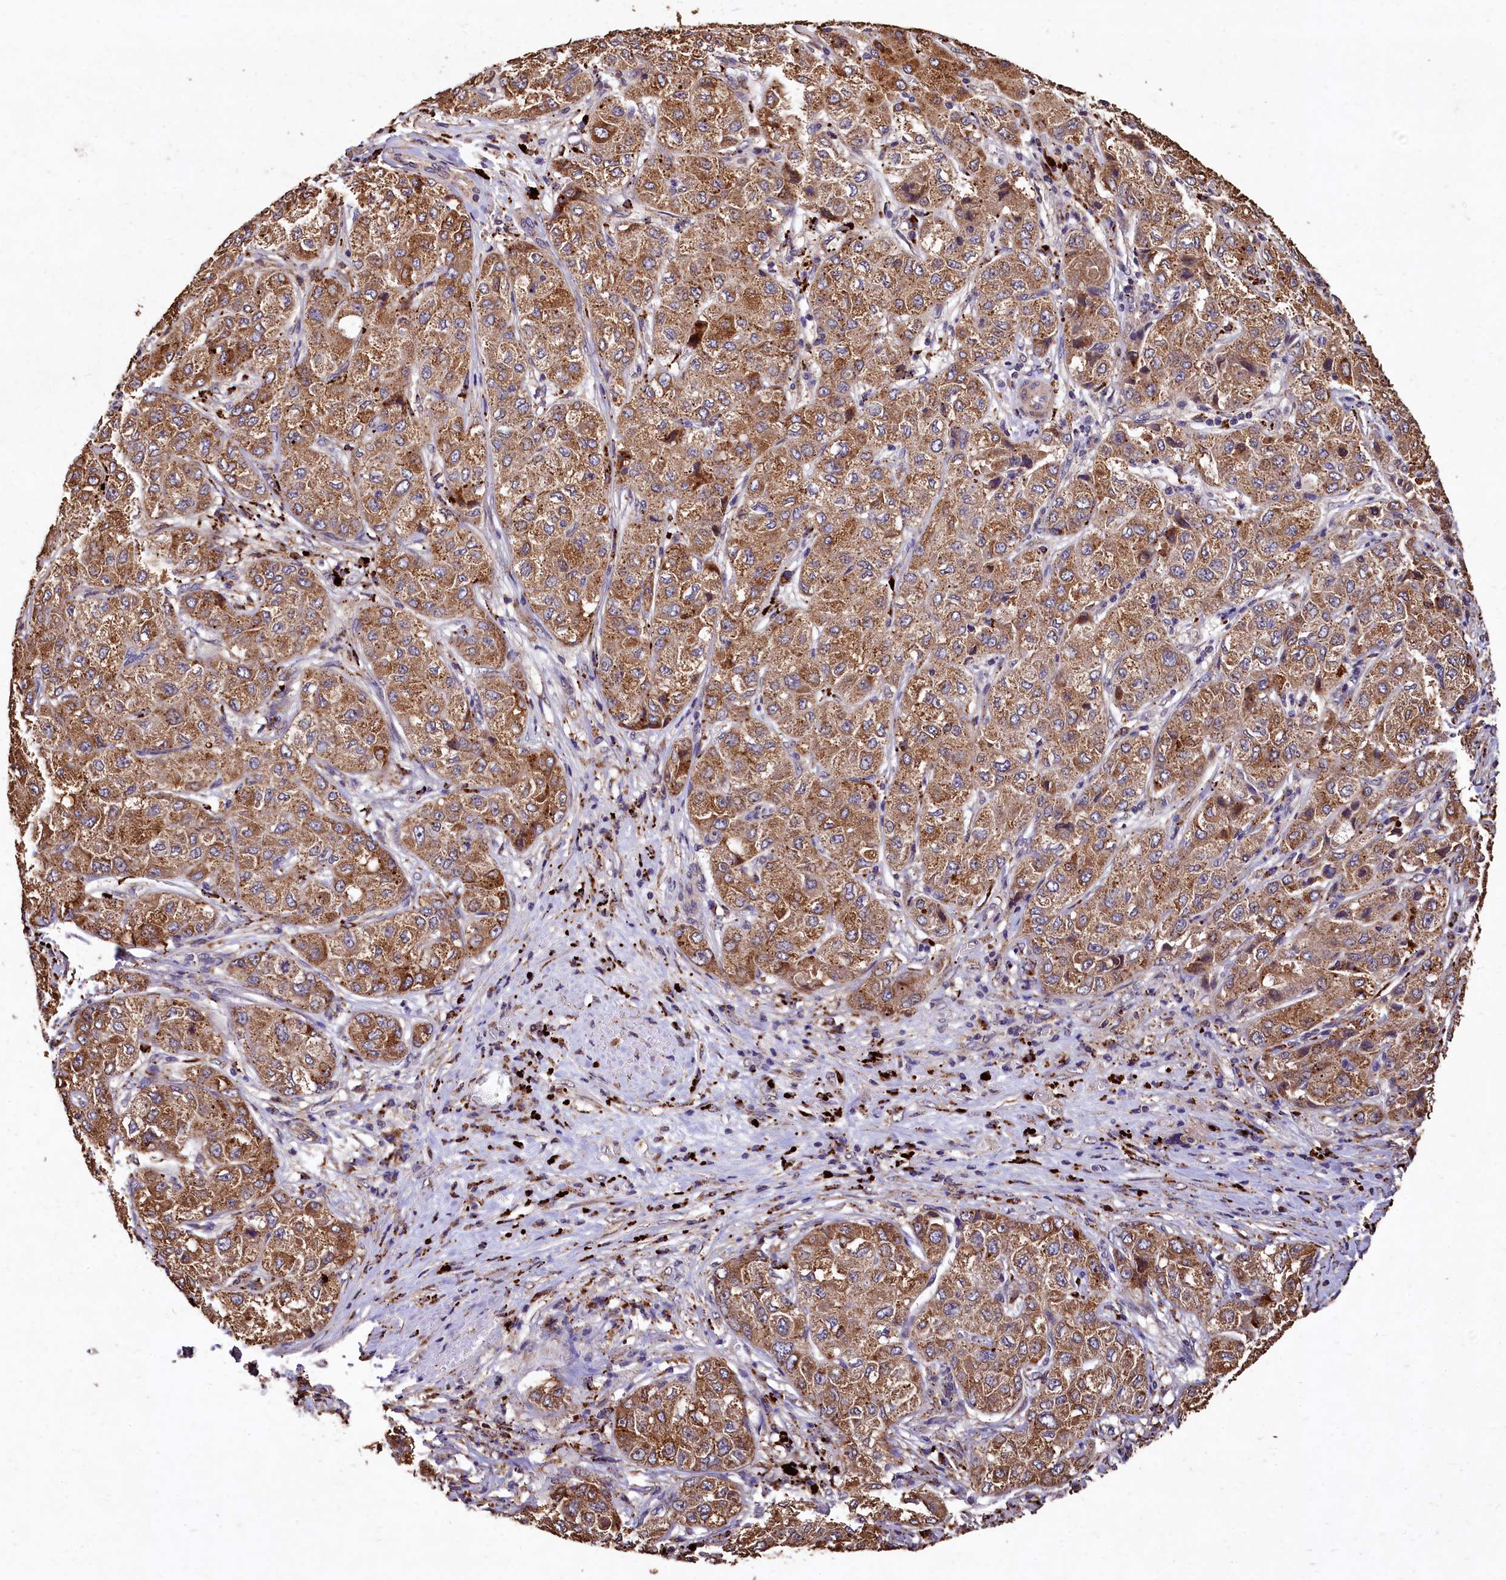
{"staining": {"intensity": "moderate", "quantity": ">75%", "location": "cytoplasmic/membranous"}, "tissue": "liver cancer", "cell_type": "Tumor cells", "image_type": "cancer", "snomed": [{"axis": "morphology", "description": "Carcinoma, Hepatocellular, NOS"}, {"axis": "topography", "description": "Liver"}], "caption": "A histopathology image of liver cancer stained for a protein exhibits moderate cytoplasmic/membranous brown staining in tumor cells. (Brightfield microscopy of DAB IHC at high magnification).", "gene": "LSM4", "patient": {"sex": "male", "age": 80}}